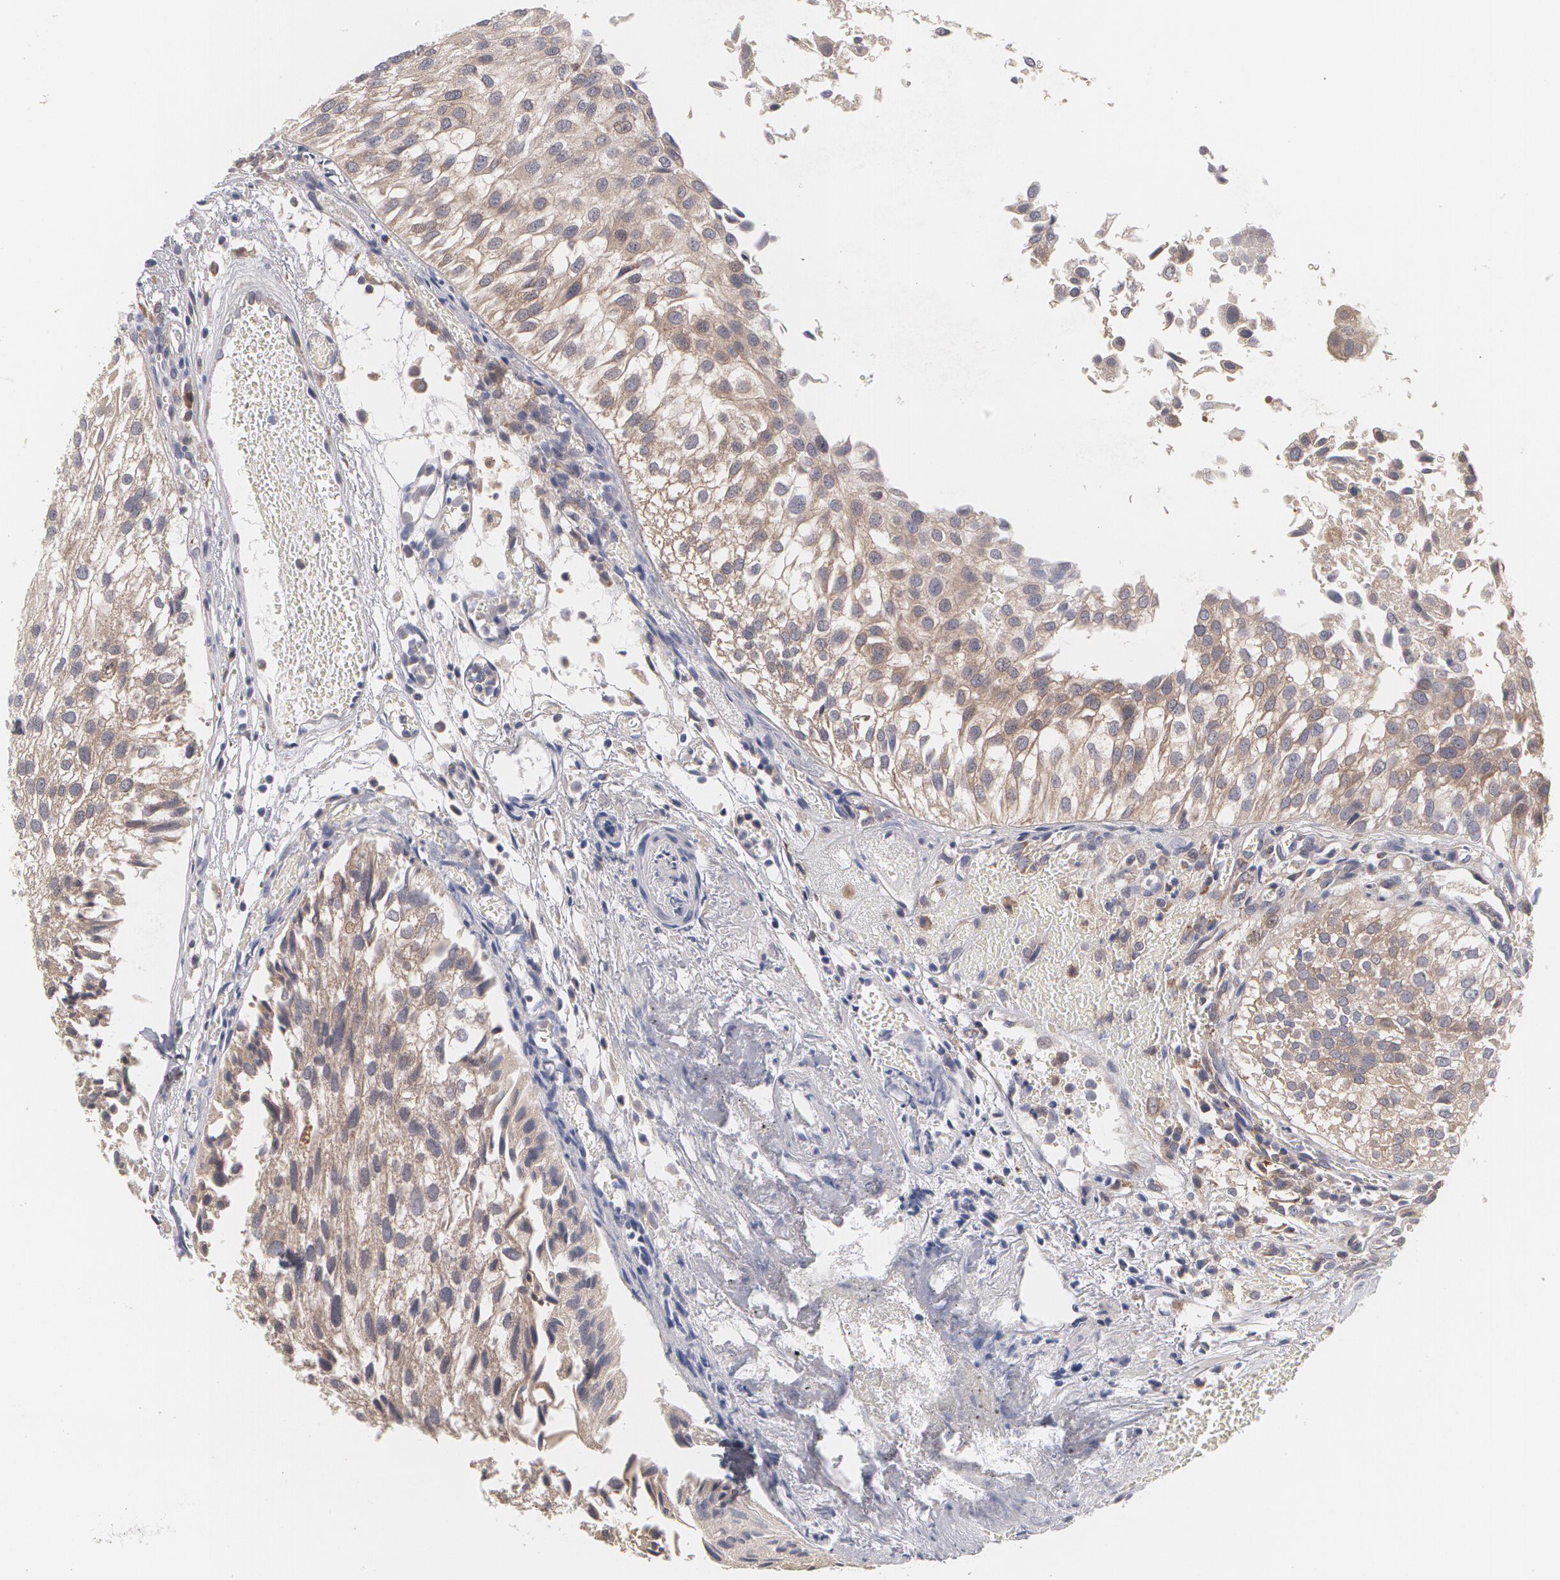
{"staining": {"intensity": "moderate", "quantity": ">75%", "location": "cytoplasmic/membranous"}, "tissue": "urothelial cancer", "cell_type": "Tumor cells", "image_type": "cancer", "snomed": [{"axis": "morphology", "description": "Urothelial carcinoma, Low grade"}, {"axis": "topography", "description": "Urinary bladder"}], "caption": "Low-grade urothelial carcinoma stained with DAB (3,3'-diaminobenzidine) immunohistochemistry exhibits medium levels of moderate cytoplasmic/membranous staining in about >75% of tumor cells.", "gene": "MTHFD1", "patient": {"sex": "female", "age": 89}}